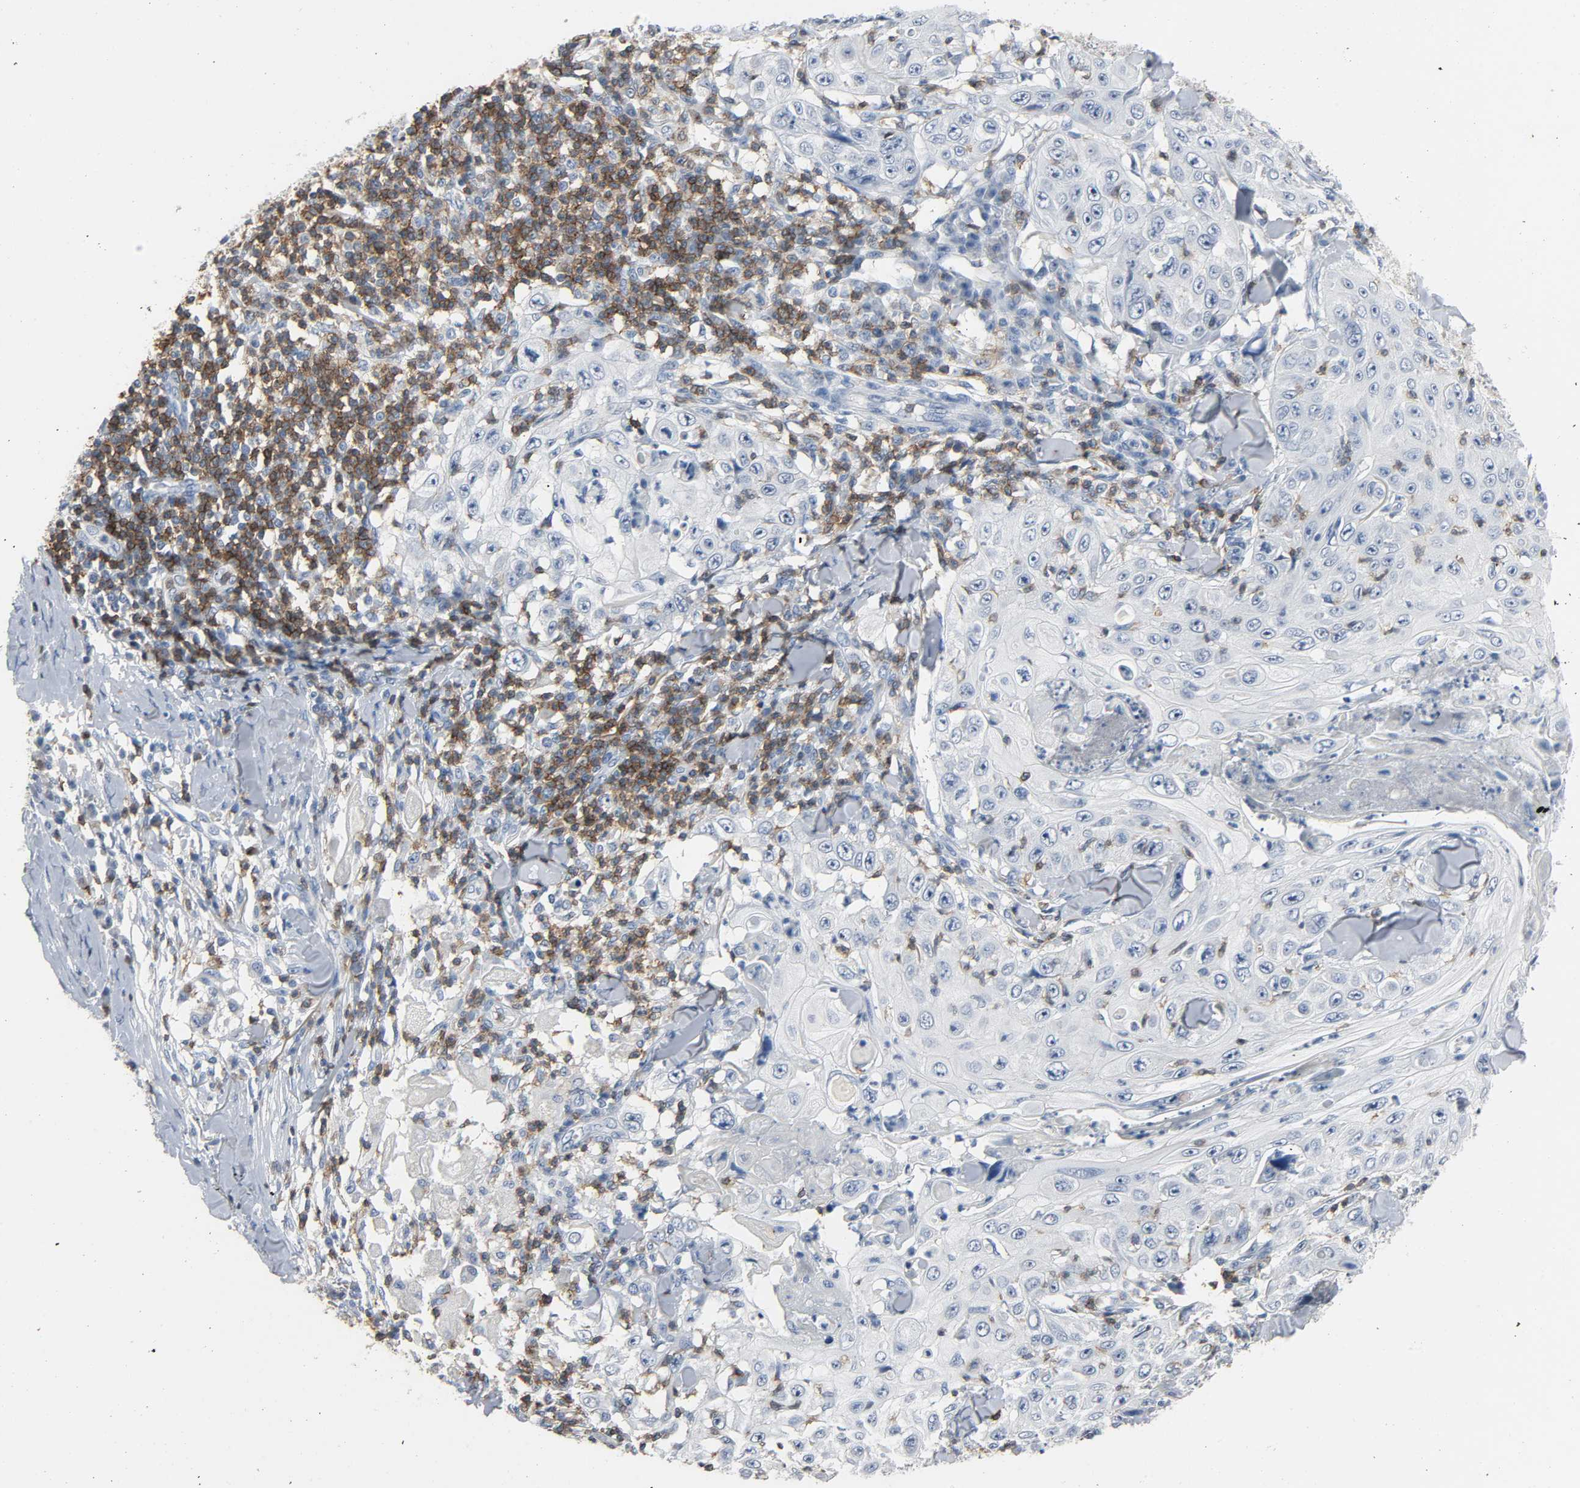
{"staining": {"intensity": "negative", "quantity": "none", "location": "none"}, "tissue": "skin cancer", "cell_type": "Tumor cells", "image_type": "cancer", "snomed": [{"axis": "morphology", "description": "Squamous cell carcinoma, NOS"}, {"axis": "topography", "description": "Skin"}], "caption": "IHC of human skin squamous cell carcinoma reveals no staining in tumor cells. (Brightfield microscopy of DAB immunohistochemistry at high magnification).", "gene": "LCK", "patient": {"sex": "male", "age": 86}}